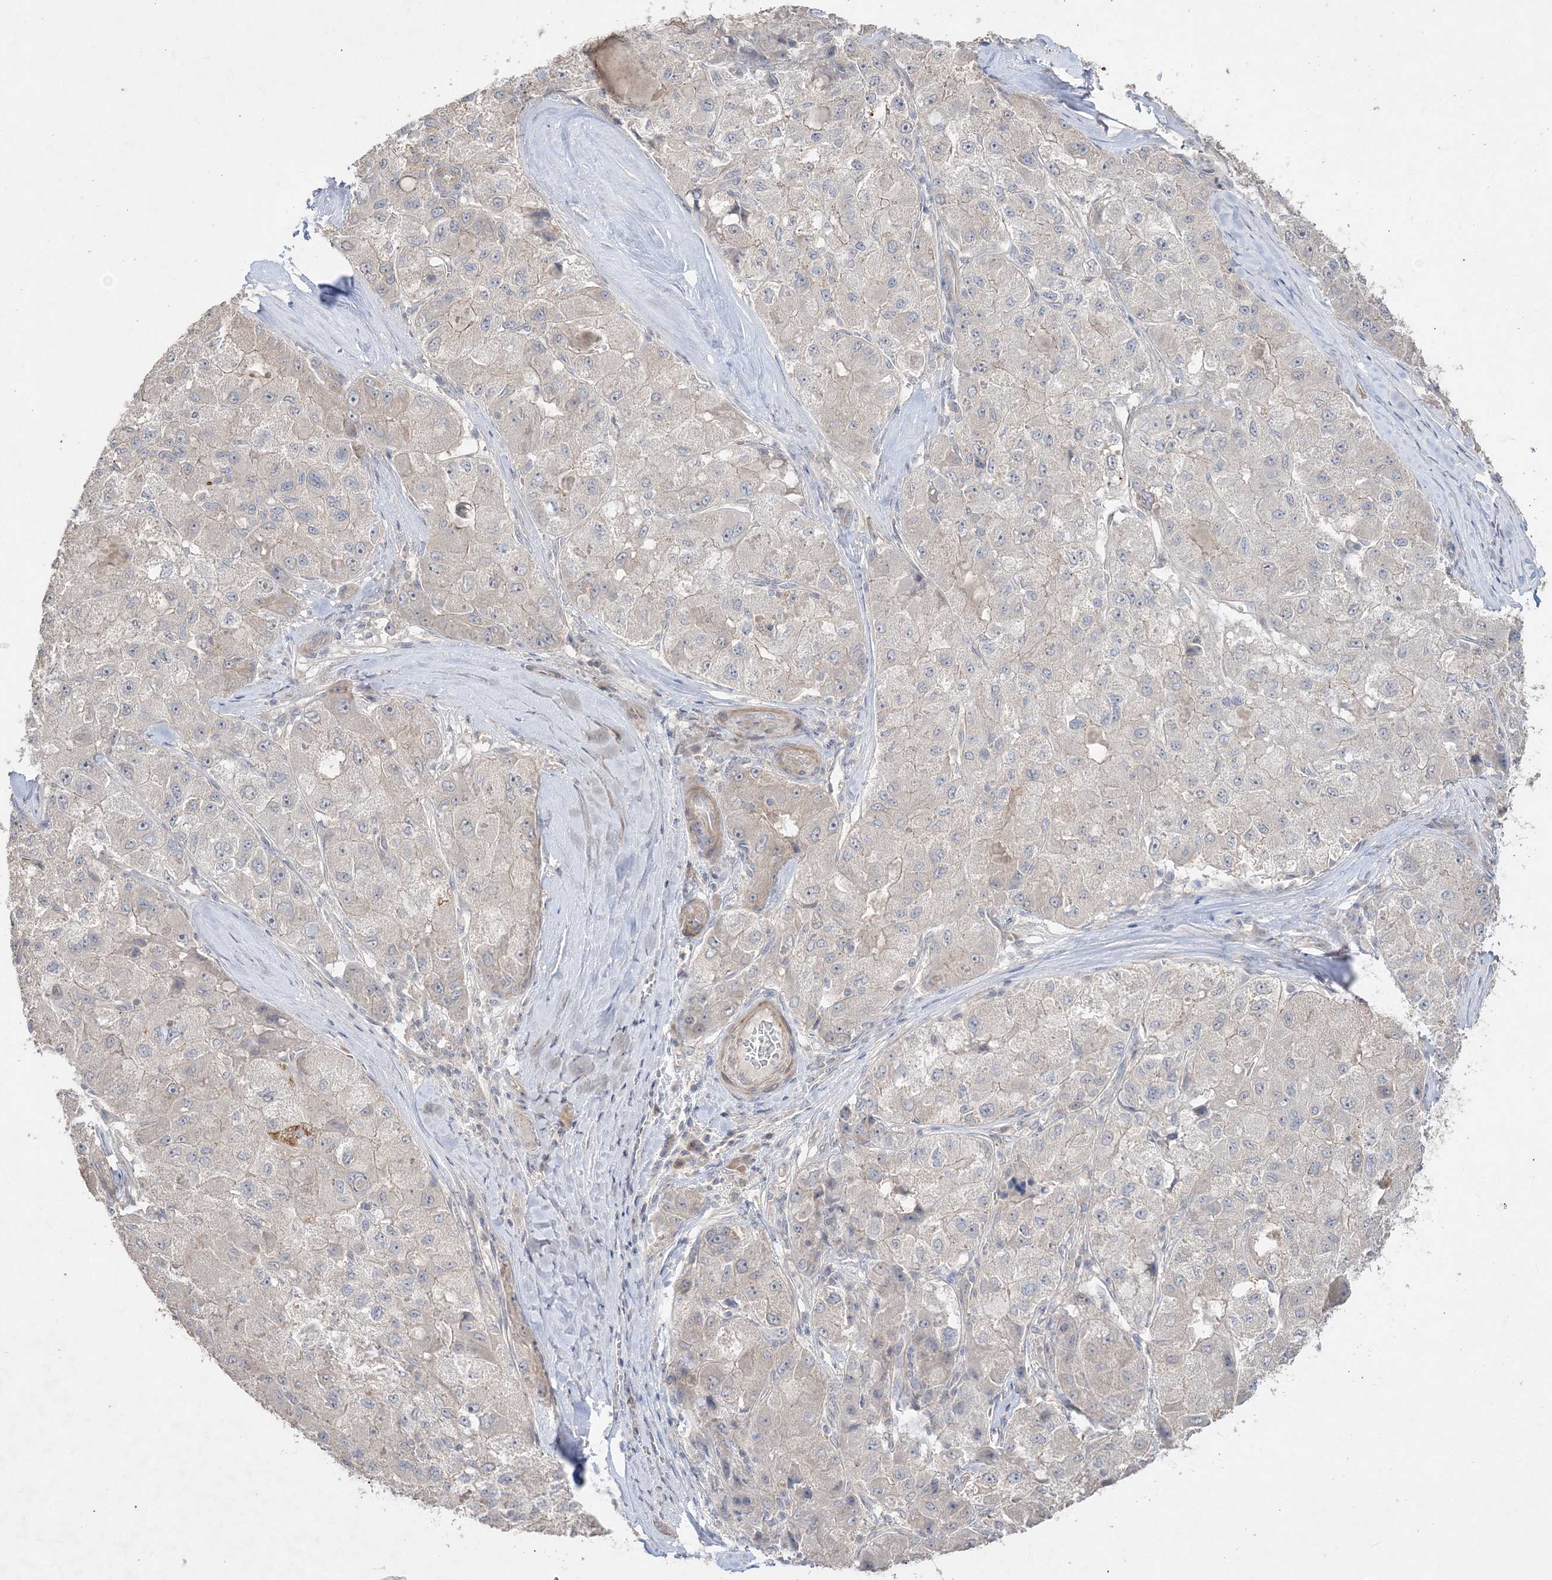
{"staining": {"intensity": "negative", "quantity": "none", "location": "none"}, "tissue": "liver cancer", "cell_type": "Tumor cells", "image_type": "cancer", "snomed": [{"axis": "morphology", "description": "Carcinoma, Hepatocellular, NOS"}, {"axis": "topography", "description": "Liver"}], "caption": "Tumor cells show no significant protein expression in hepatocellular carcinoma (liver).", "gene": "SH3BP4", "patient": {"sex": "male", "age": 80}}